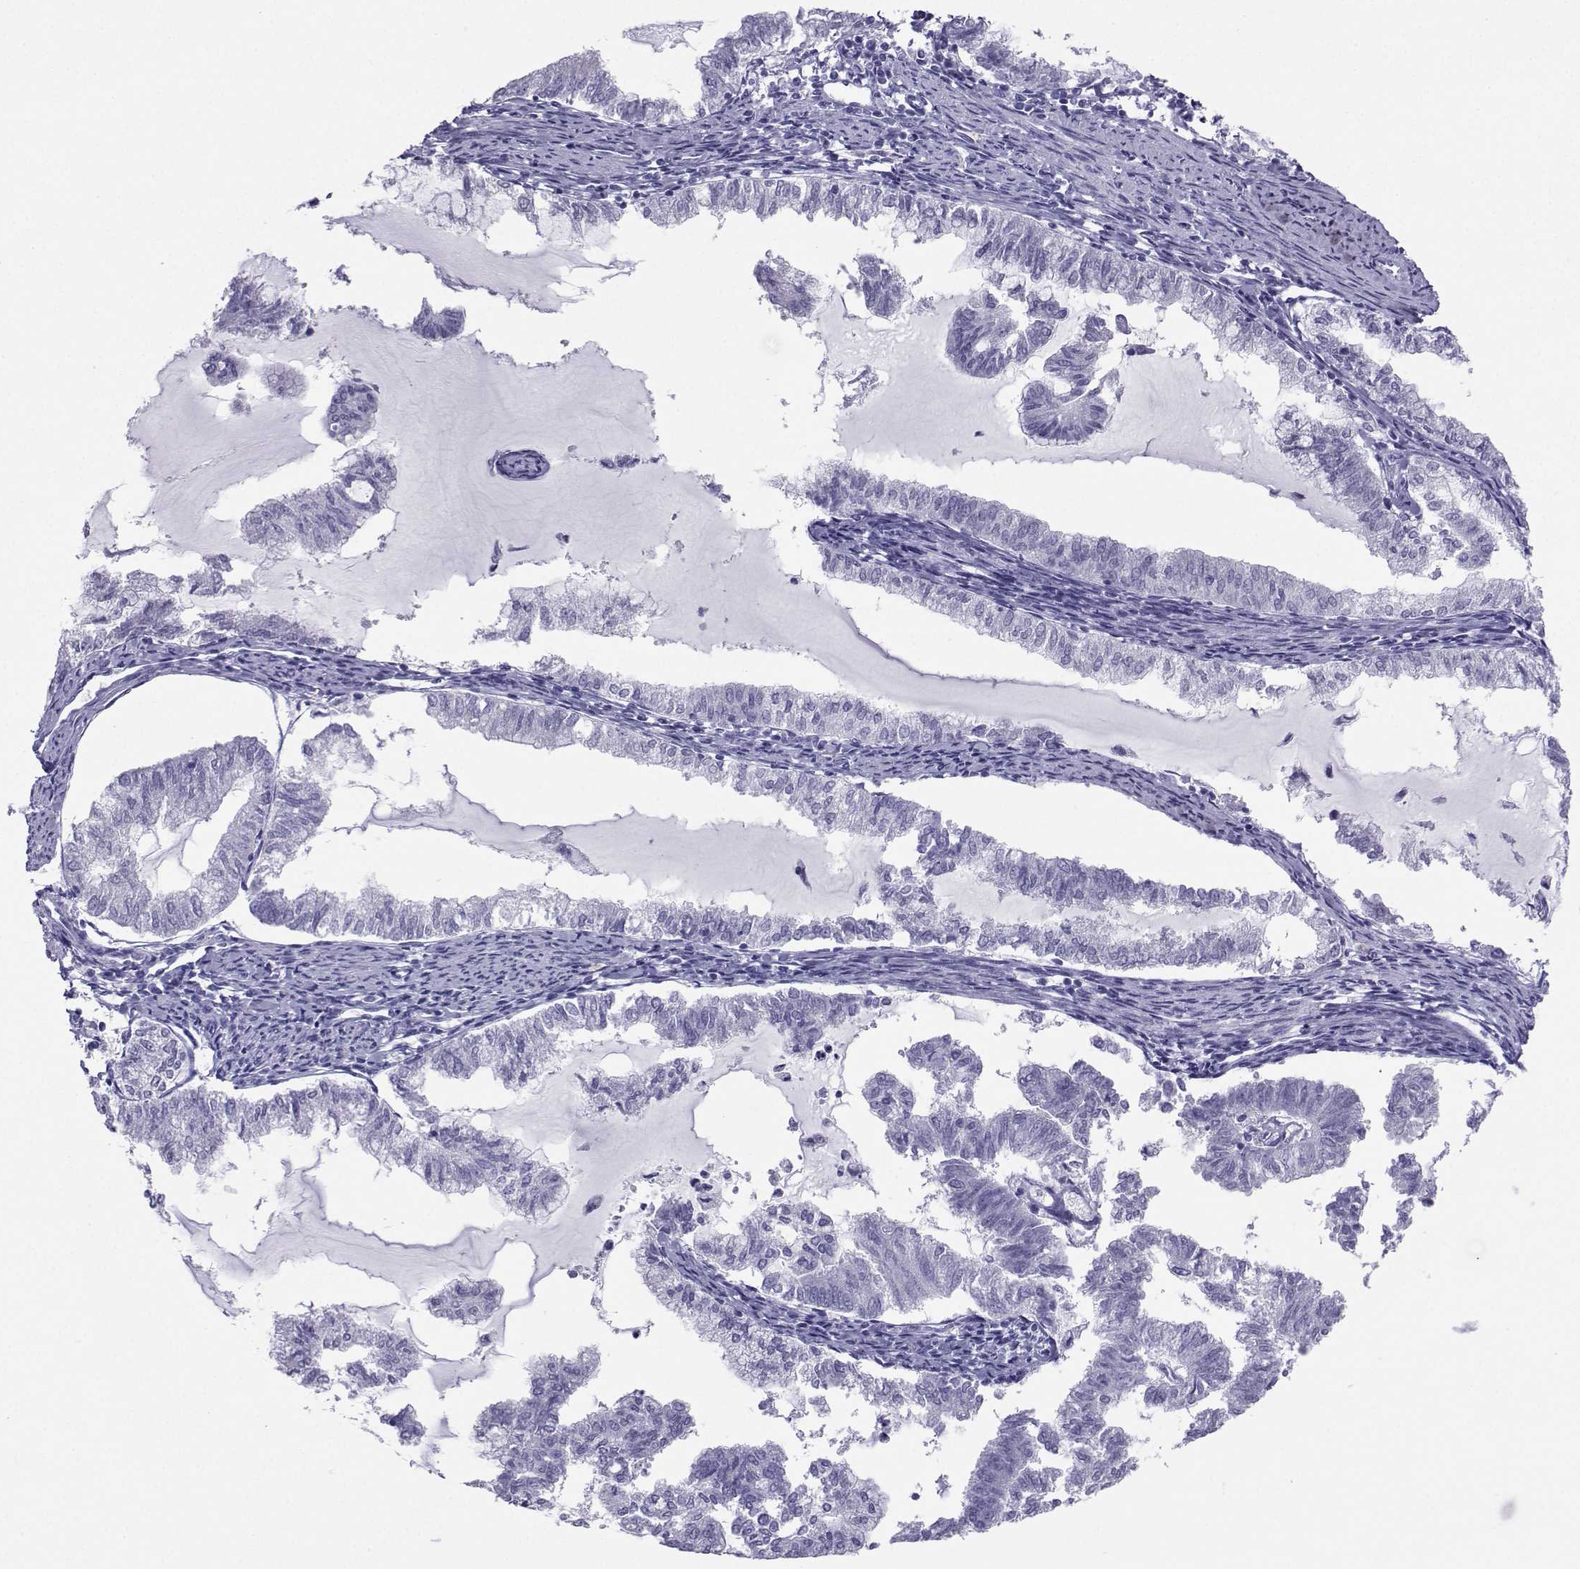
{"staining": {"intensity": "negative", "quantity": "none", "location": "none"}, "tissue": "endometrial cancer", "cell_type": "Tumor cells", "image_type": "cancer", "snomed": [{"axis": "morphology", "description": "Adenocarcinoma, NOS"}, {"axis": "topography", "description": "Endometrium"}], "caption": "This micrograph is of adenocarcinoma (endometrial) stained with immunohistochemistry to label a protein in brown with the nuclei are counter-stained blue. There is no staining in tumor cells.", "gene": "LORICRIN", "patient": {"sex": "female", "age": 79}}